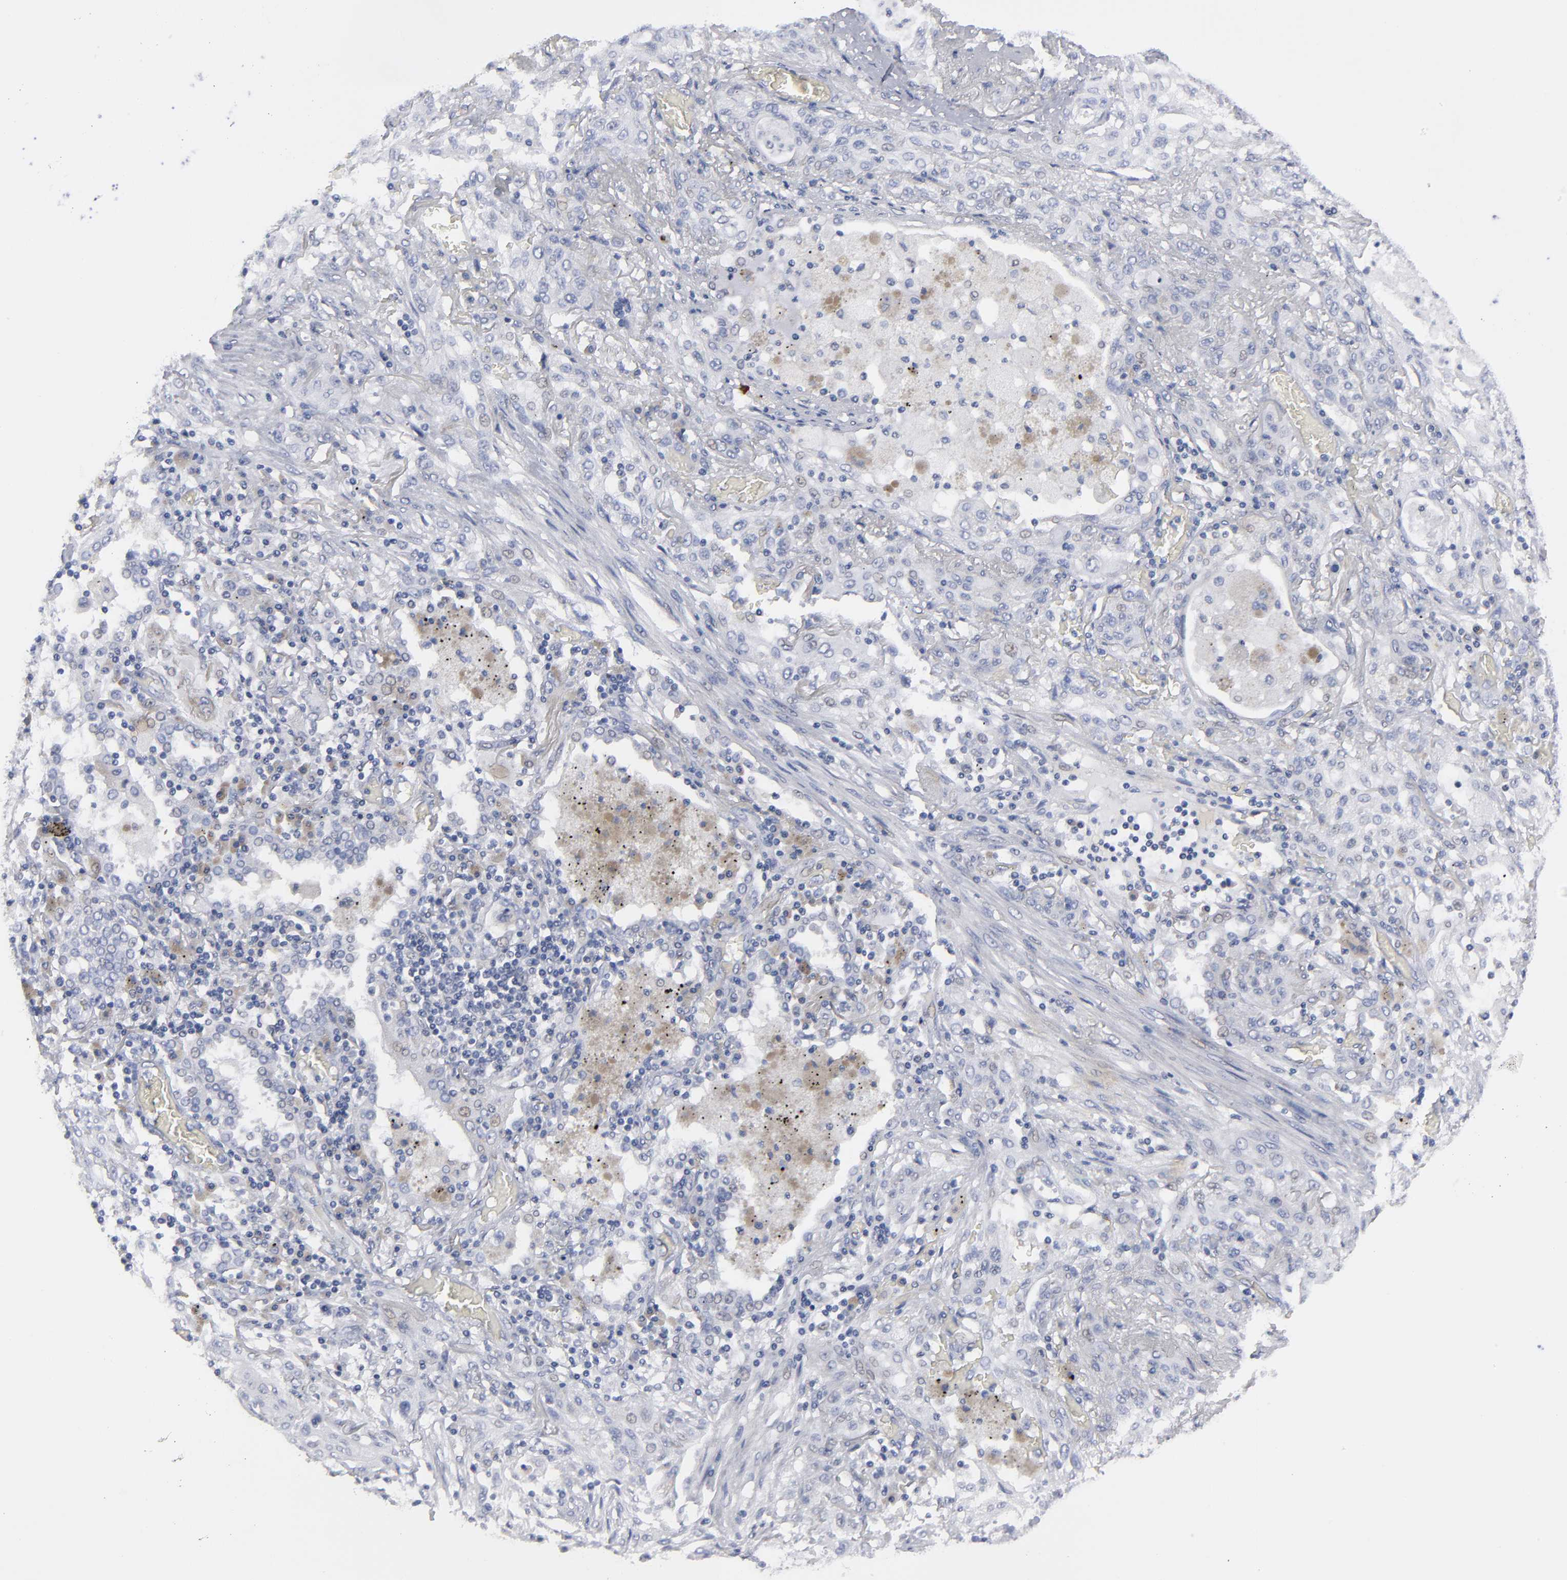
{"staining": {"intensity": "negative", "quantity": "none", "location": "none"}, "tissue": "lung cancer", "cell_type": "Tumor cells", "image_type": "cancer", "snomed": [{"axis": "morphology", "description": "Squamous cell carcinoma, NOS"}, {"axis": "topography", "description": "Lung"}], "caption": "Immunohistochemistry image of neoplastic tissue: human lung squamous cell carcinoma stained with DAB displays no significant protein expression in tumor cells.", "gene": "CCDC80", "patient": {"sex": "female", "age": 47}}